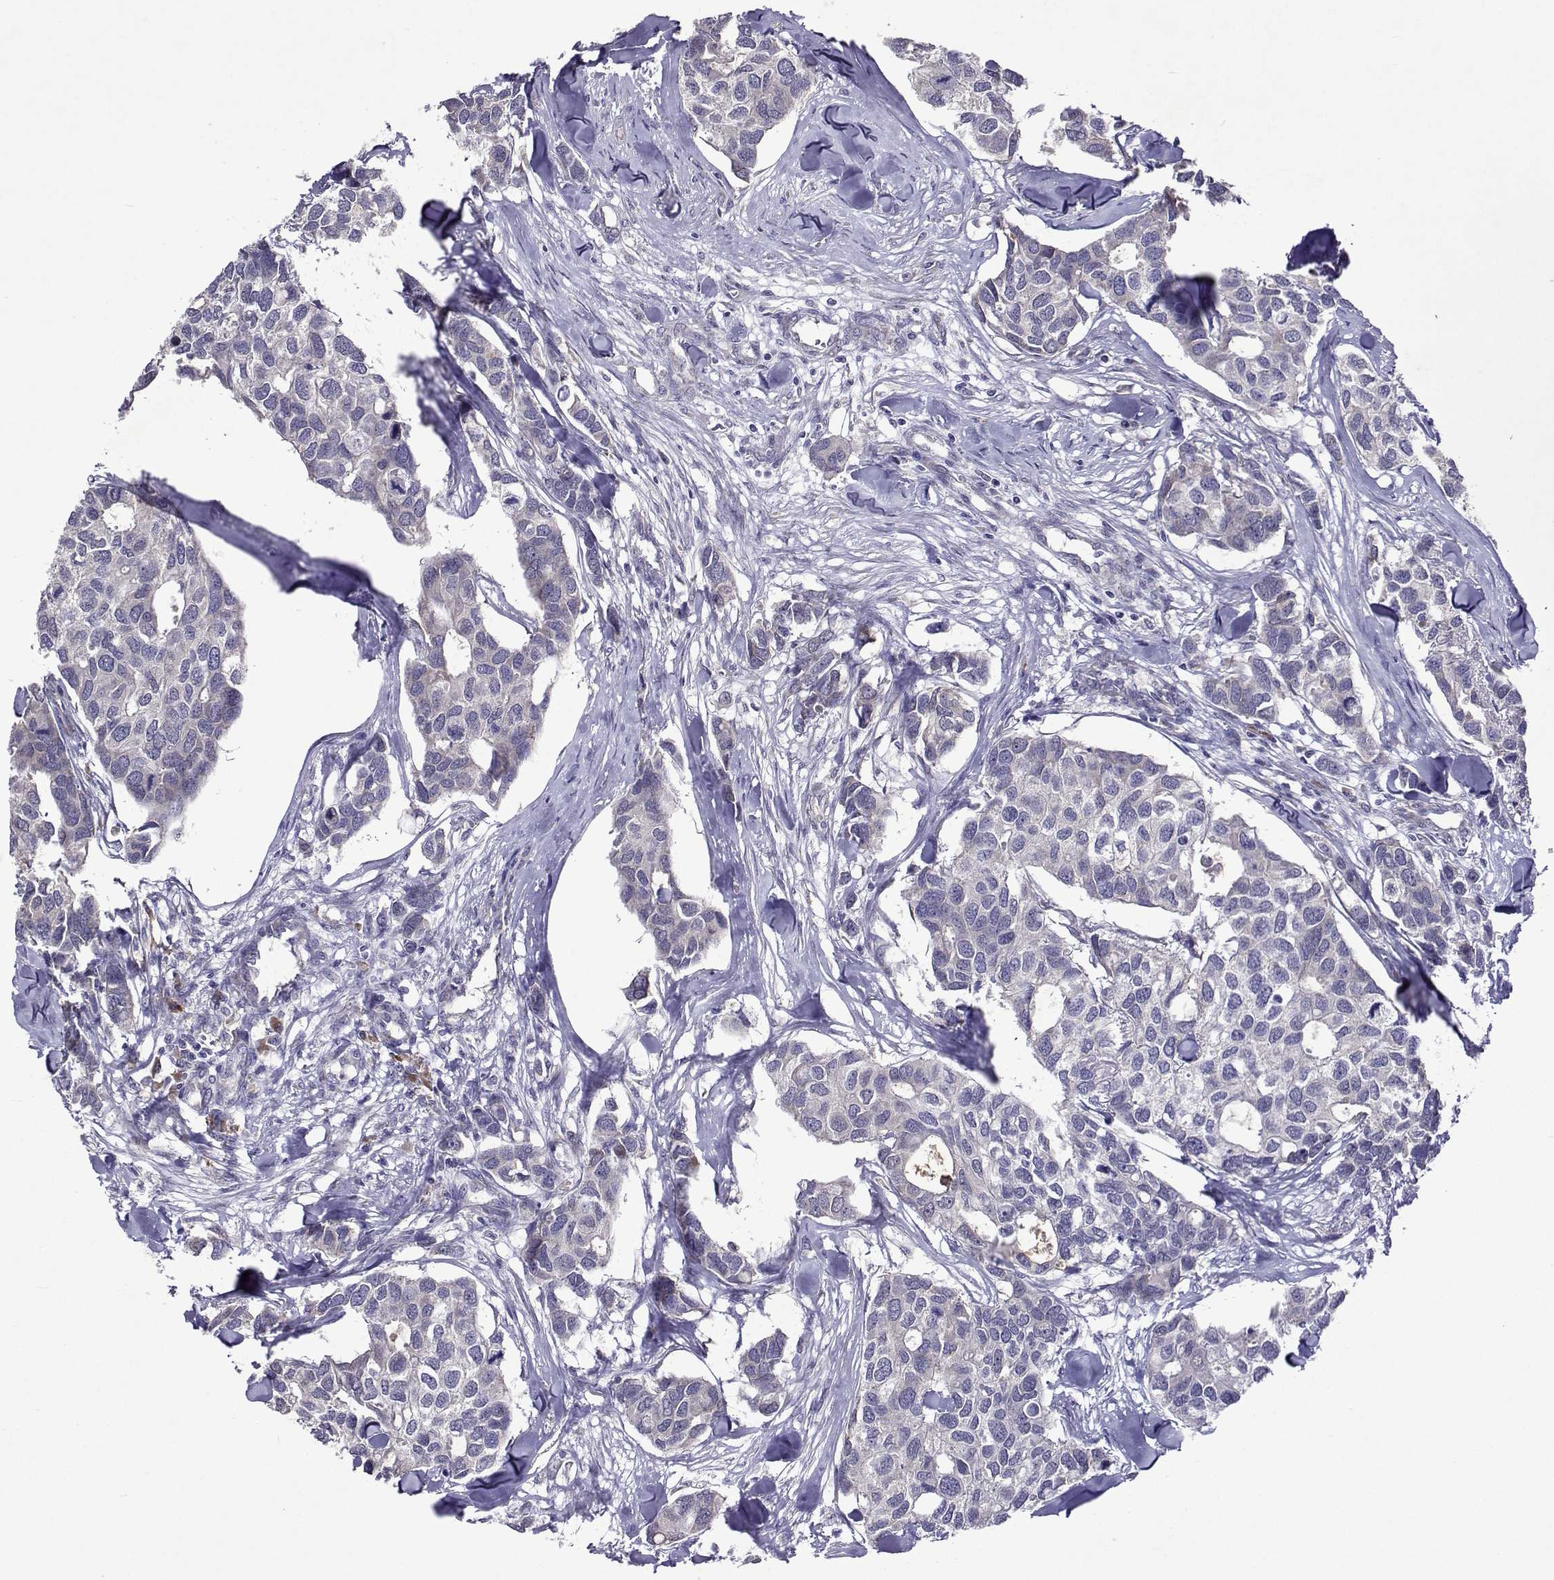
{"staining": {"intensity": "negative", "quantity": "none", "location": "none"}, "tissue": "breast cancer", "cell_type": "Tumor cells", "image_type": "cancer", "snomed": [{"axis": "morphology", "description": "Duct carcinoma"}, {"axis": "topography", "description": "Breast"}], "caption": "A histopathology image of human breast cancer (intraductal carcinoma) is negative for staining in tumor cells.", "gene": "TARBP2", "patient": {"sex": "female", "age": 83}}